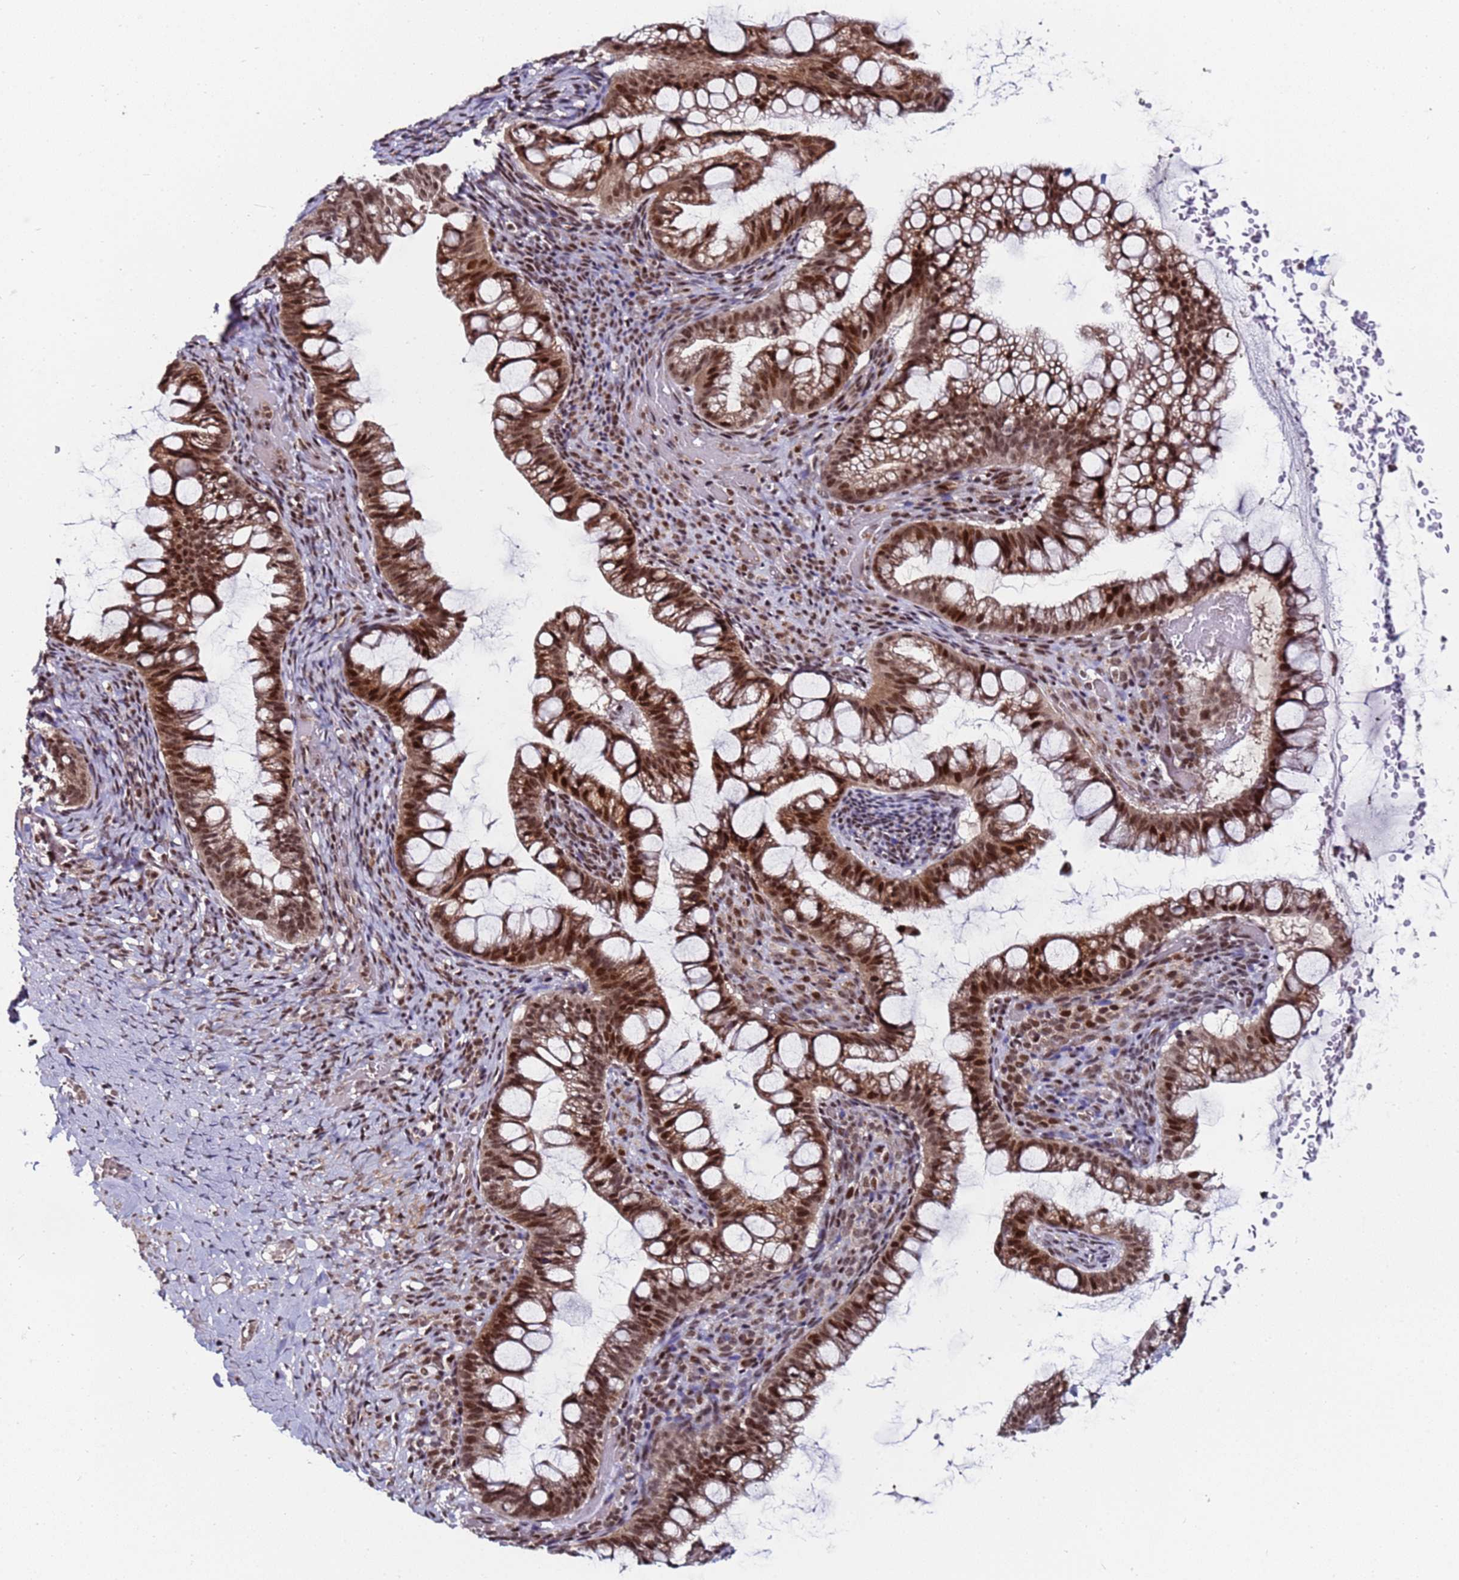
{"staining": {"intensity": "moderate", "quantity": ">75%", "location": "cytoplasmic/membranous,nuclear"}, "tissue": "ovarian cancer", "cell_type": "Tumor cells", "image_type": "cancer", "snomed": [{"axis": "morphology", "description": "Cystadenocarcinoma, mucinous, NOS"}, {"axis": "topography", "description": "Ovary"}], "caption": "The photomicrograph demonstrates immunohistochemical staining of mucinous cystadenocarcinoma (ovarian). There is moderate cytoplasmic/membranous and nuclear expression is present in about >75% of tumor cells. (DAB (3,3'-diaminobenzidine) IHC, brown staining for protein, blue staining for nuclei).", "gene": "PPM1H", "patient": {"sex": "female", "age": 73}}